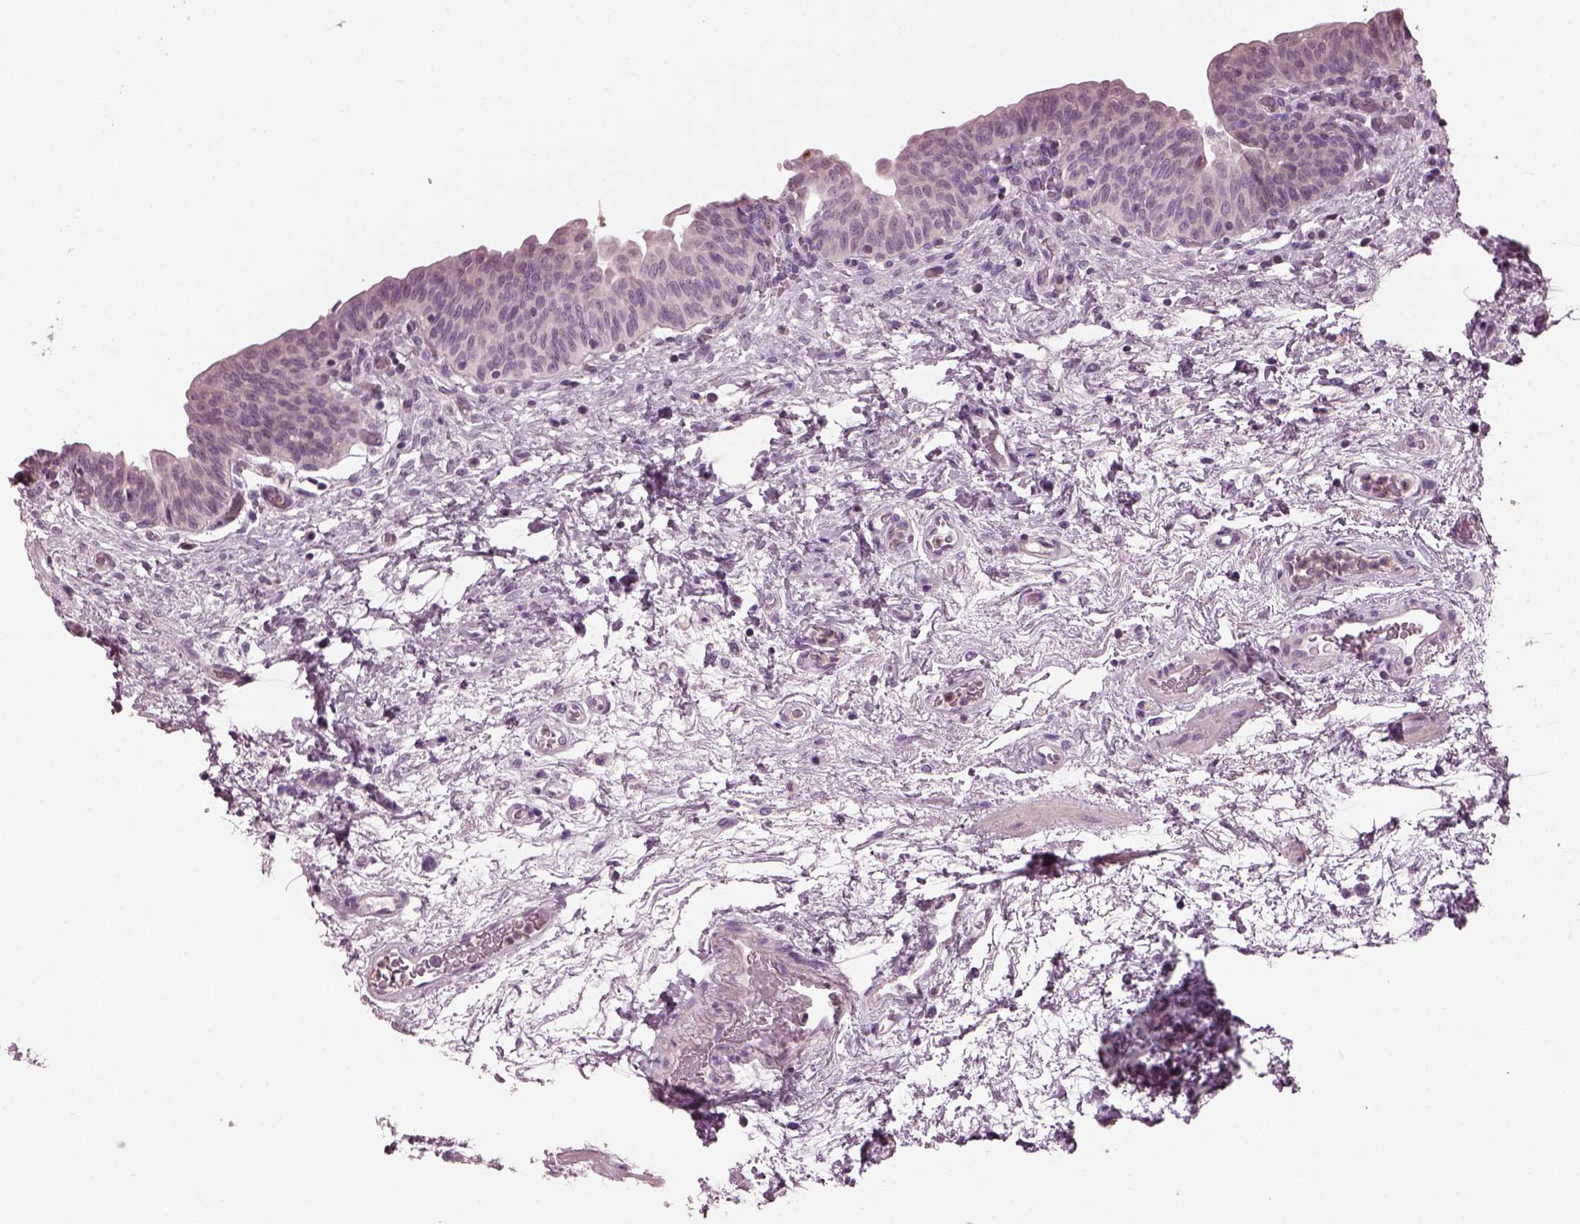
{"staining": {"intensity": "negative", "quantity": "none", "location": "none"}, "tissue": "urinary bladder", "cell_type": "Urothelial cells", "image_type": "normal", "snomed": [{"axis": "morphology", "description": "Normal tissue, NOS"}, {"axis": "topography", "description": "Urinary bladder"}], "caption": "DAB (3,3'-diaminobenzidine) immunohistochemical staining of benign human urinary bladder shows no significant expression in urothelial cells. The staining was performed using DAB to visualize the protein expression in brown, while the nuclei were stained in blue with hematoxylin (Magnification: 20x).", "gene": "BFSP1", "patient": {"sex": "male", "age": 69}}